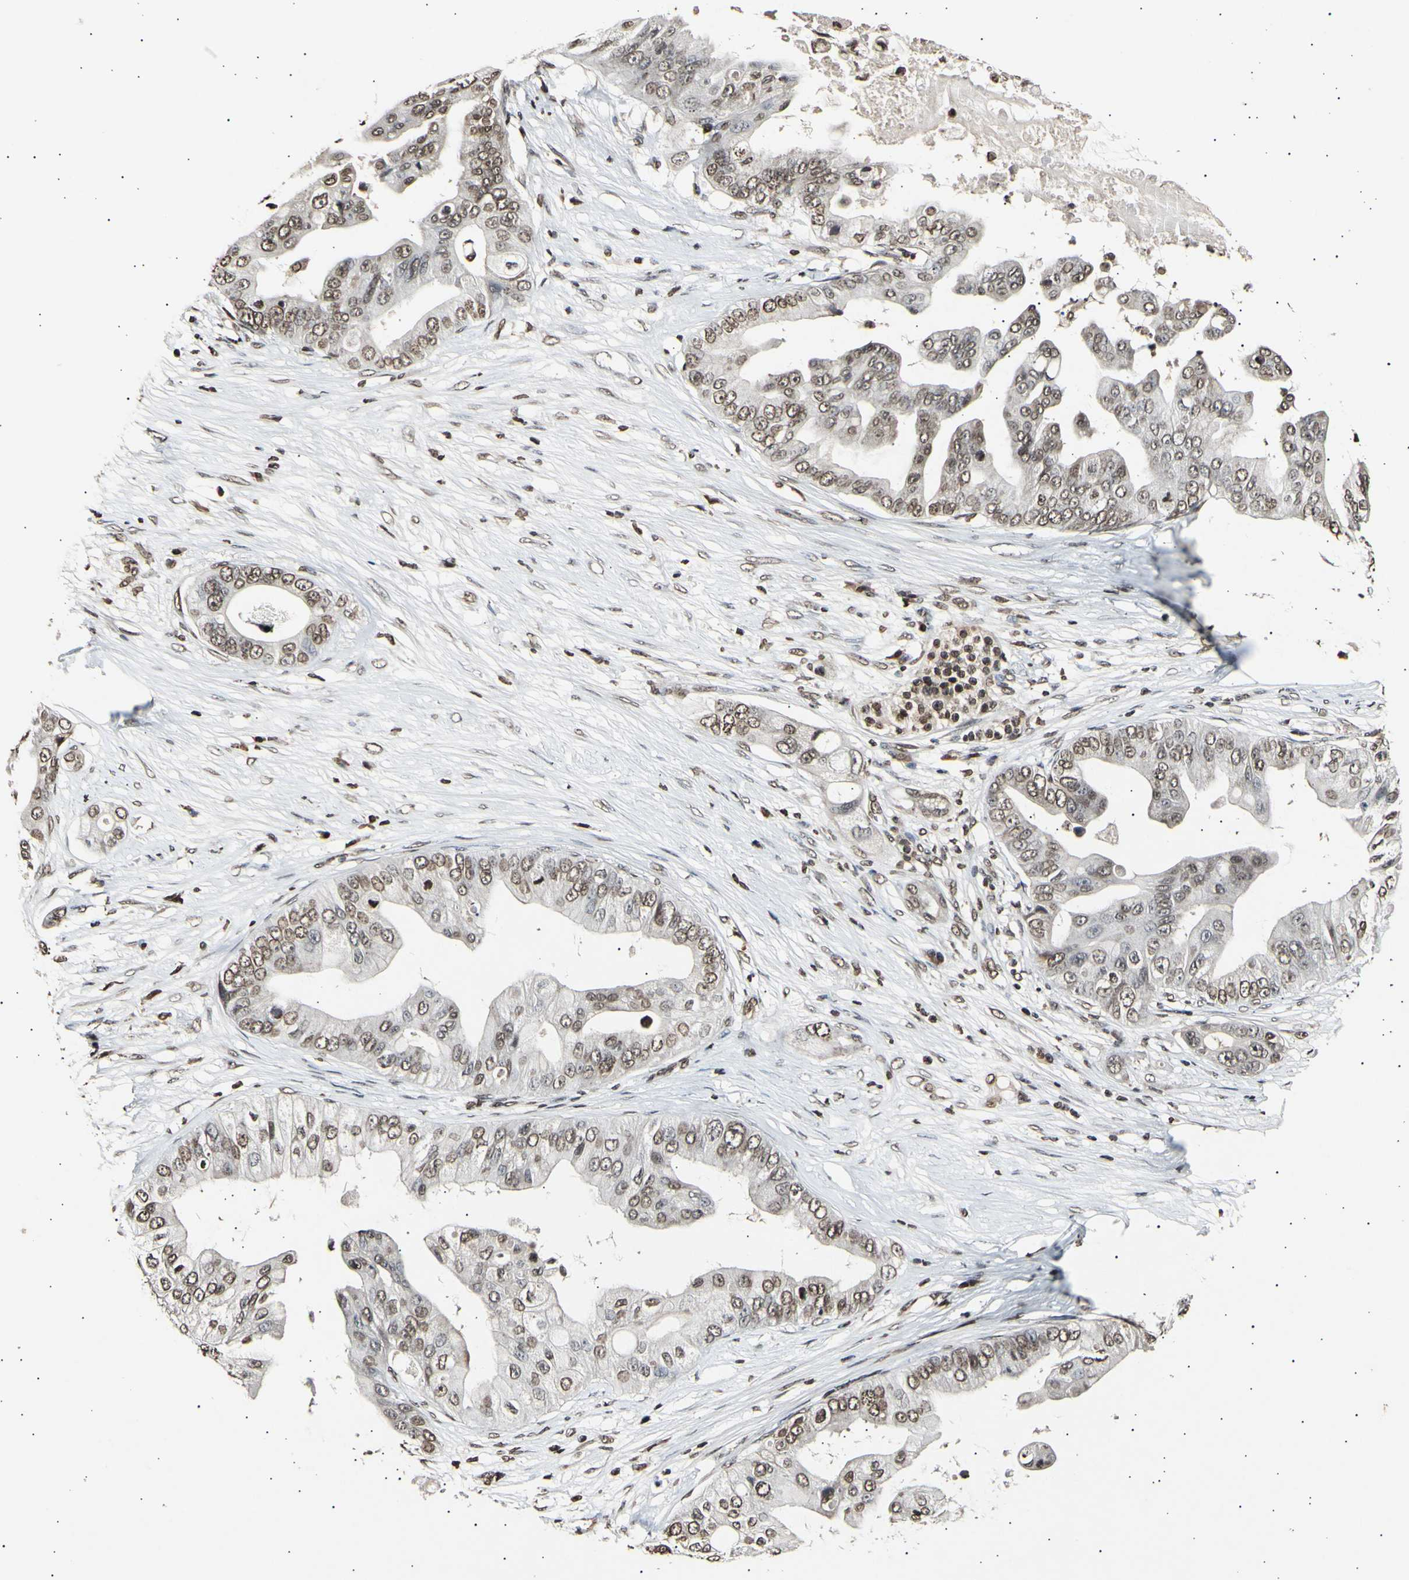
{"staining": {"intensity": "moderate", "quantity": ">75%", "location": "cytoplasmic/membranous,nuclear"}, "tissue": "pancreatic cancer", "cell_type": "Tumor cells", "image_type": "cancer", "snomed": [{"axis": "morphology", "description": "Adenocarcinoma, NOS"}, {"axis": "topography", "description": "Pancreas"}], "caption": "A brown stain labels moderate cytoplasmic/membranous and nuclear expression of a protein in human pancreatic adenocarcinoma tumor cells. The protein of interest is shown in brown color, while the nuclei are stained blue.", "gene": "ANAPC7", "patient": {"sex": "female", "age": 75}}